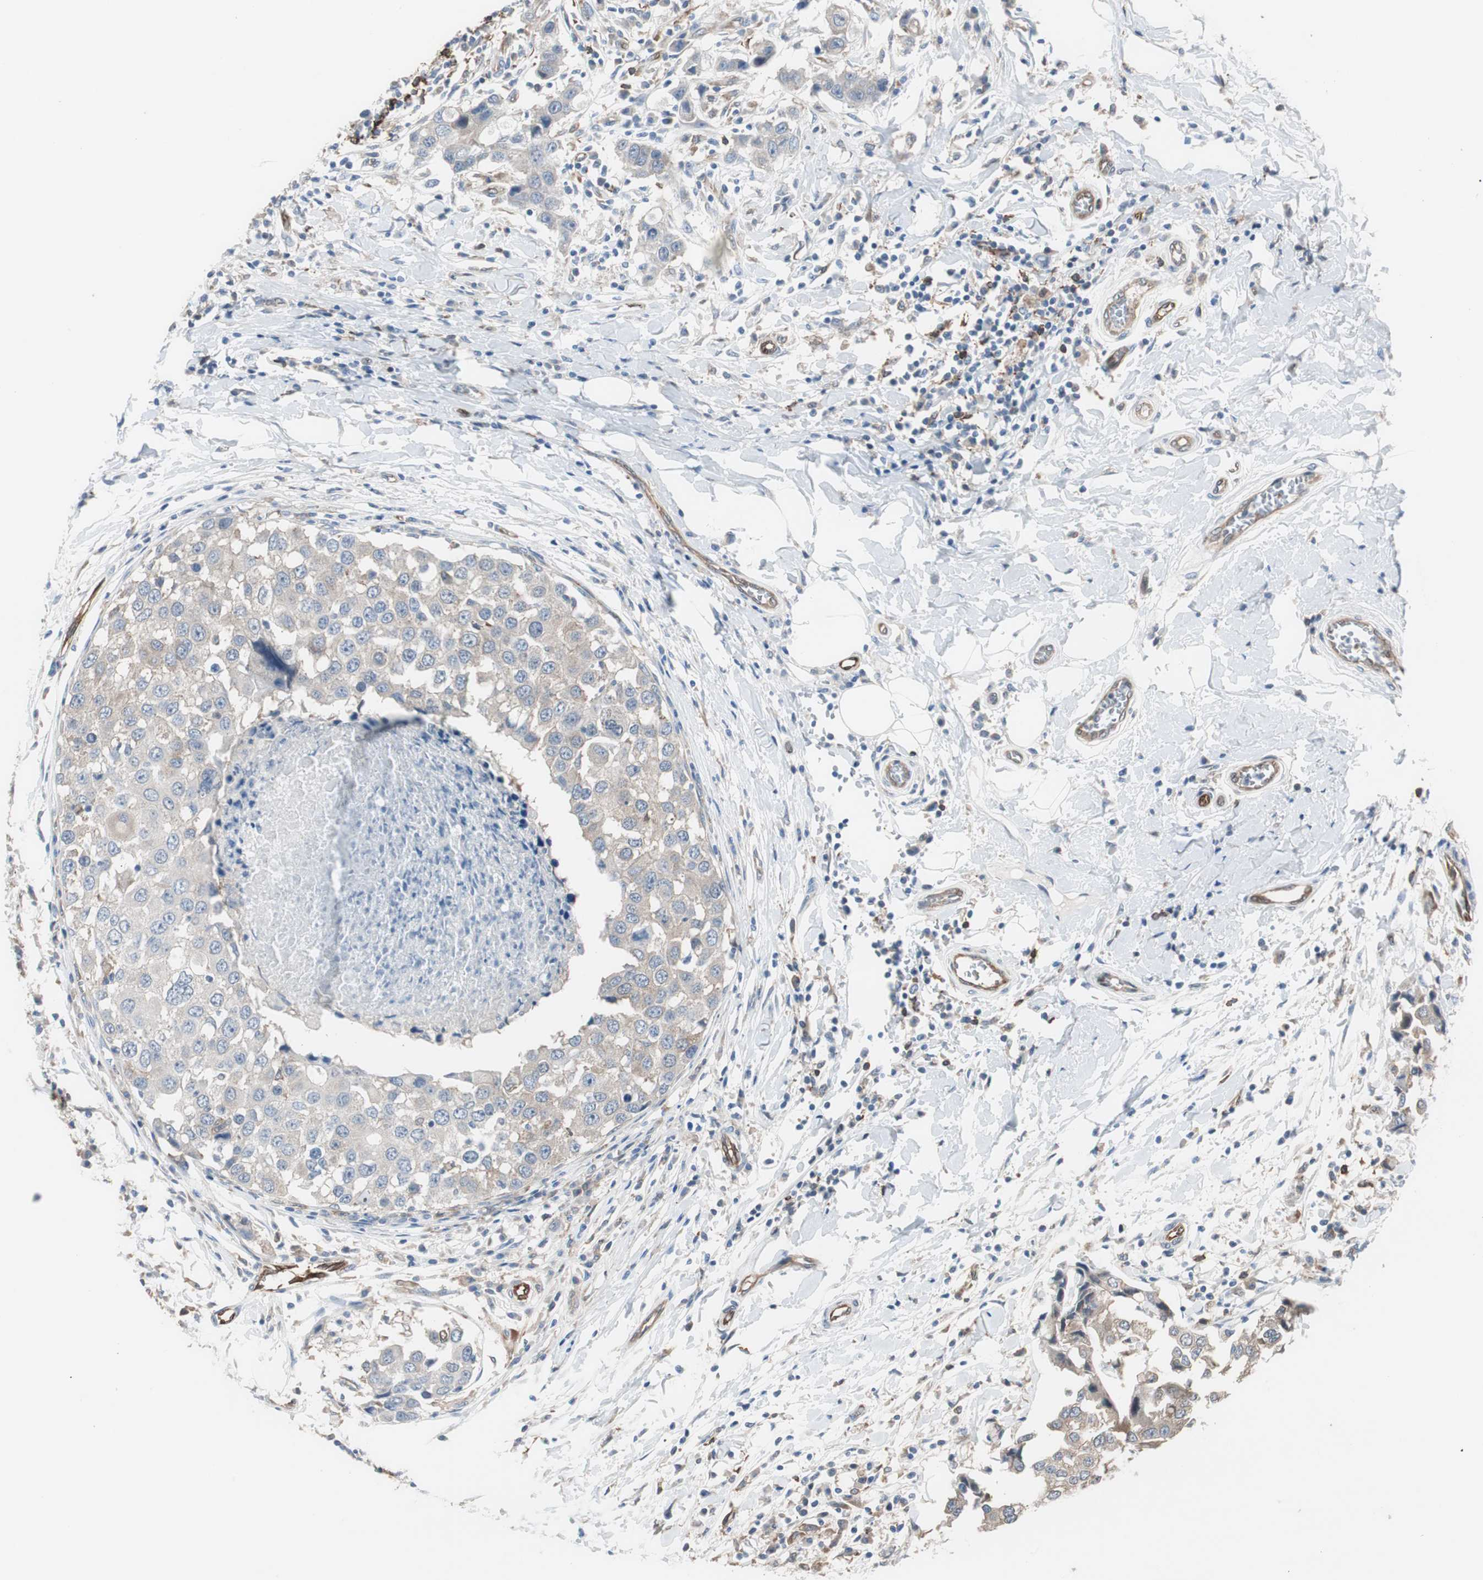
{"staining": {"intensity": "weak", "quantity": "25%-75%", "location": "cytoplasmic/membranous"}, "tissue": "breast cancer", "cell_type": "Tumor cells", "image_type": "cancer", "snomed": [{"axis": "morphology", "description": "Duct carcinoma"}, {"axis": "topography", "description": "Breast"}], "caption": "The micrograph displays immunohistochemical staining of breast cancer. There is weak cytoplasmic/membranous staining is present in approximately 25%-75% of tumor cells.", "gene": "SWAP70", "patient": {"sex": "female", "age": 27}}